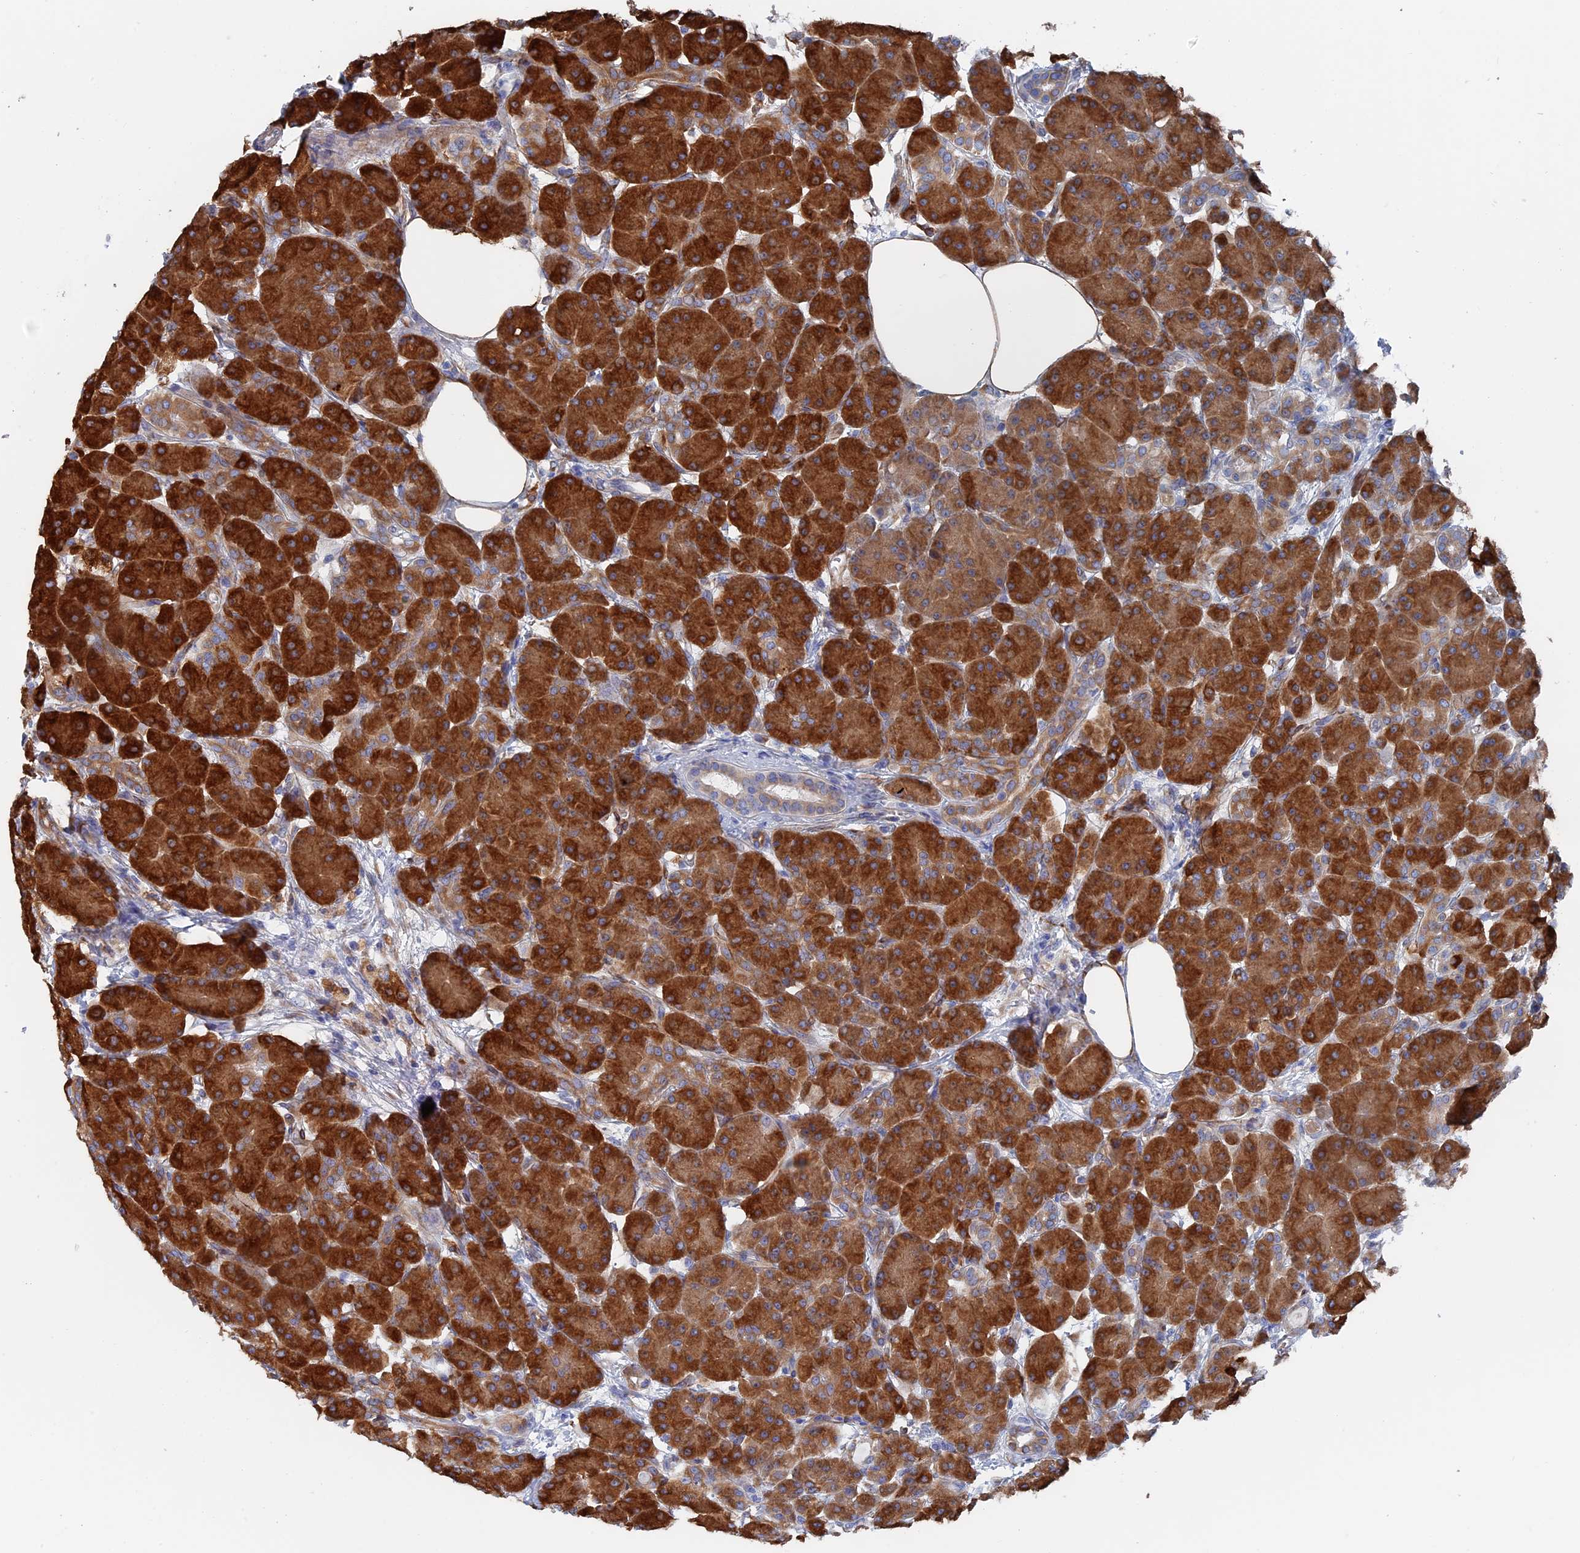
{"staining": {"intensity": "strong", "quantity": ">75%", "location": "cytoplasmic/membranous"}, "tissue": "pancreas", "cell_type": "Exocrine glandular cells", "image_type": "normal", "snomed": [{"axis": "morphology", "description": "Normal tissue, NOS"}, {"axis": "topography", "description": "Pancreas"}], "caption": "Strong cytoplasmic/membranous staining is seen in about >75% of exocrine glandular cells in unremarkable pancreas. The staining is performed using DAB brown chromogen to label protein expression. The nuclei are counter-stained blue using hematoxylin.", "gene": "COG7", "patient": {"sex": "male", "age": 63}}